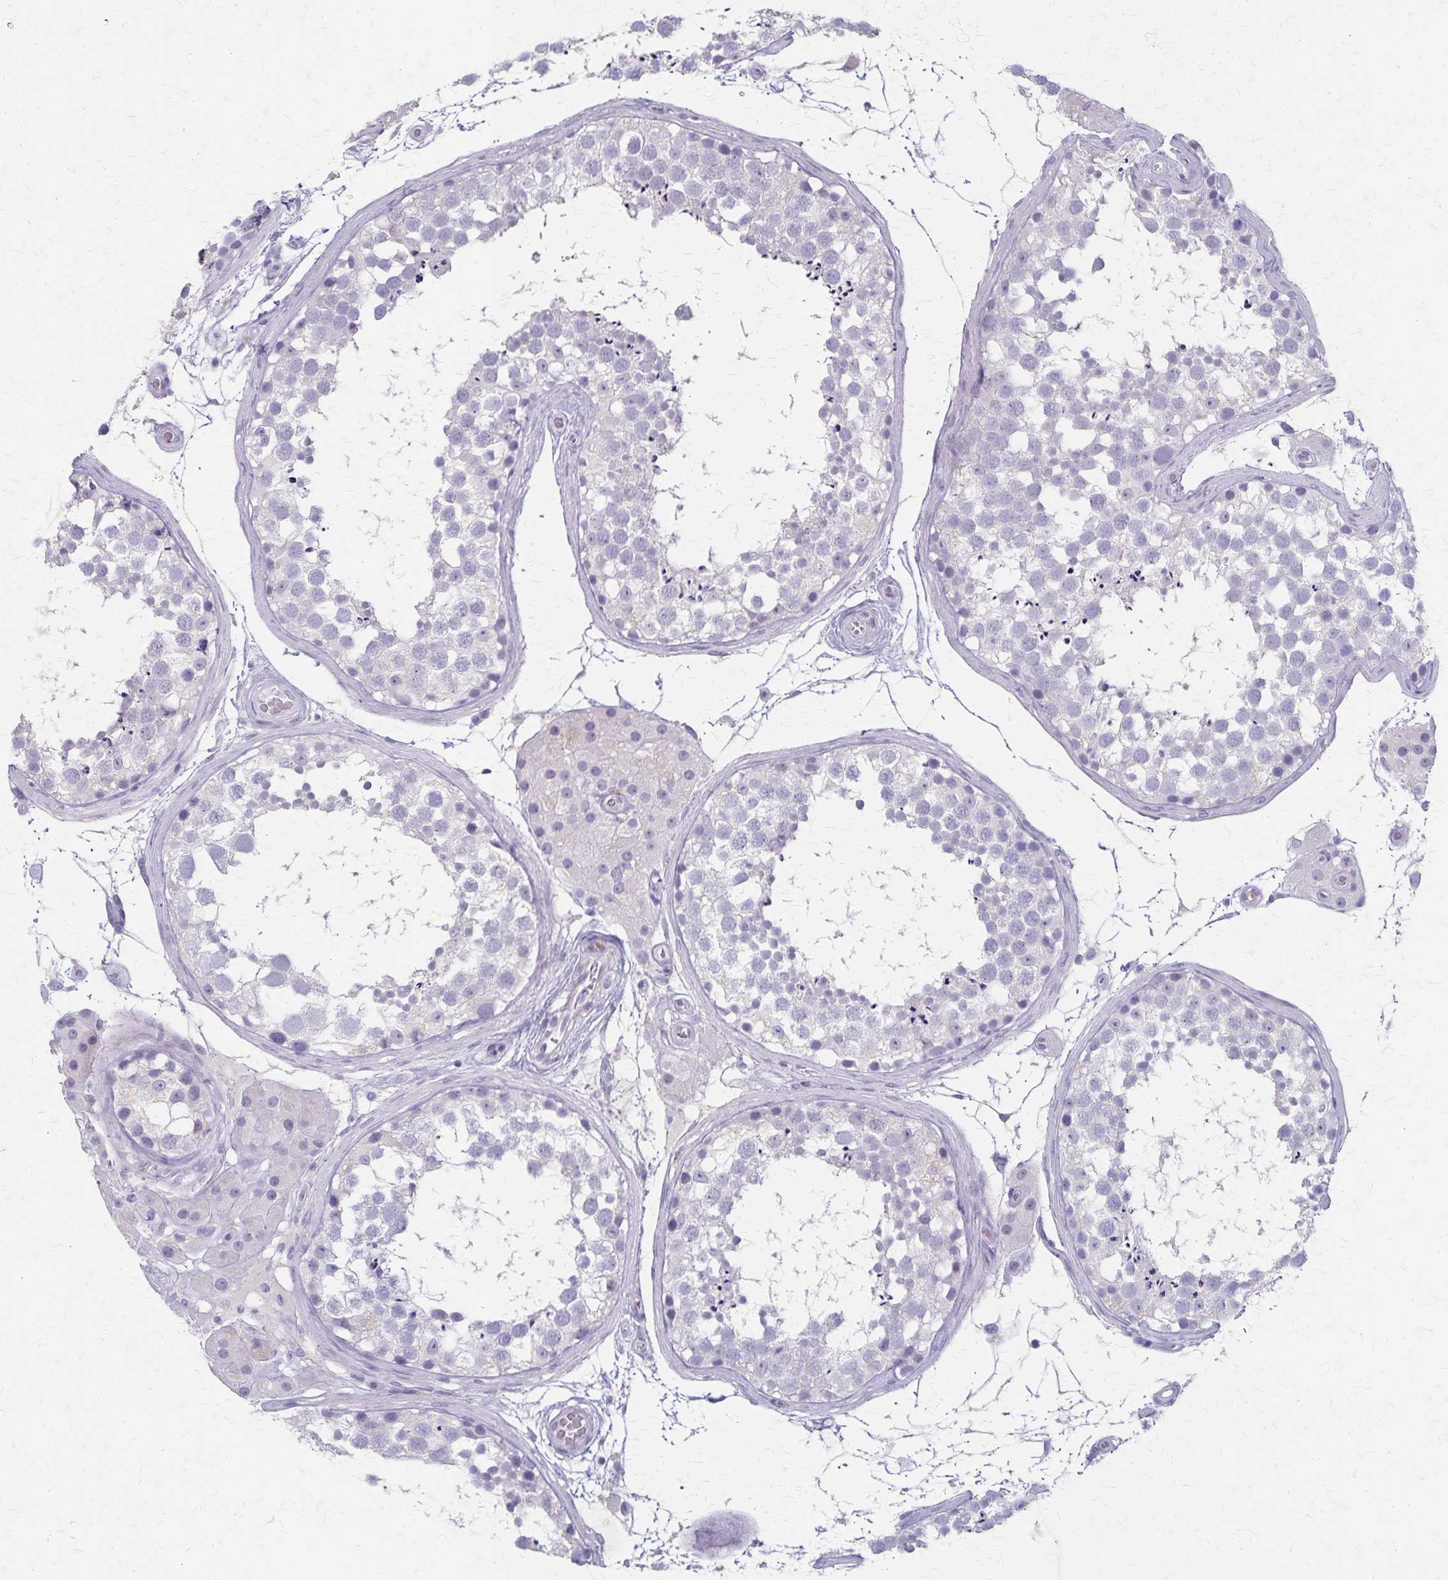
{"staining": {"intensity": "negative", "quantity": "none", "location": "none"}, "tissue": "testis", "cell_type": "Cells in seminiferous ducts", "image_type": "normal", "snomed": [{"axis": "morphology", "description": "Normal tissue, NOS"}, {"axis": "morphology", "description": "Seminoma, NOS"}, {"axis": "topography", "description": "Testis"}], "caption": "Immunohistochemical staining of unremarkable testis displays no significant expression in cells in seminiferous ducts.", "gene": "RASL10B", "patient": {"sex": "male", "age": 65}}